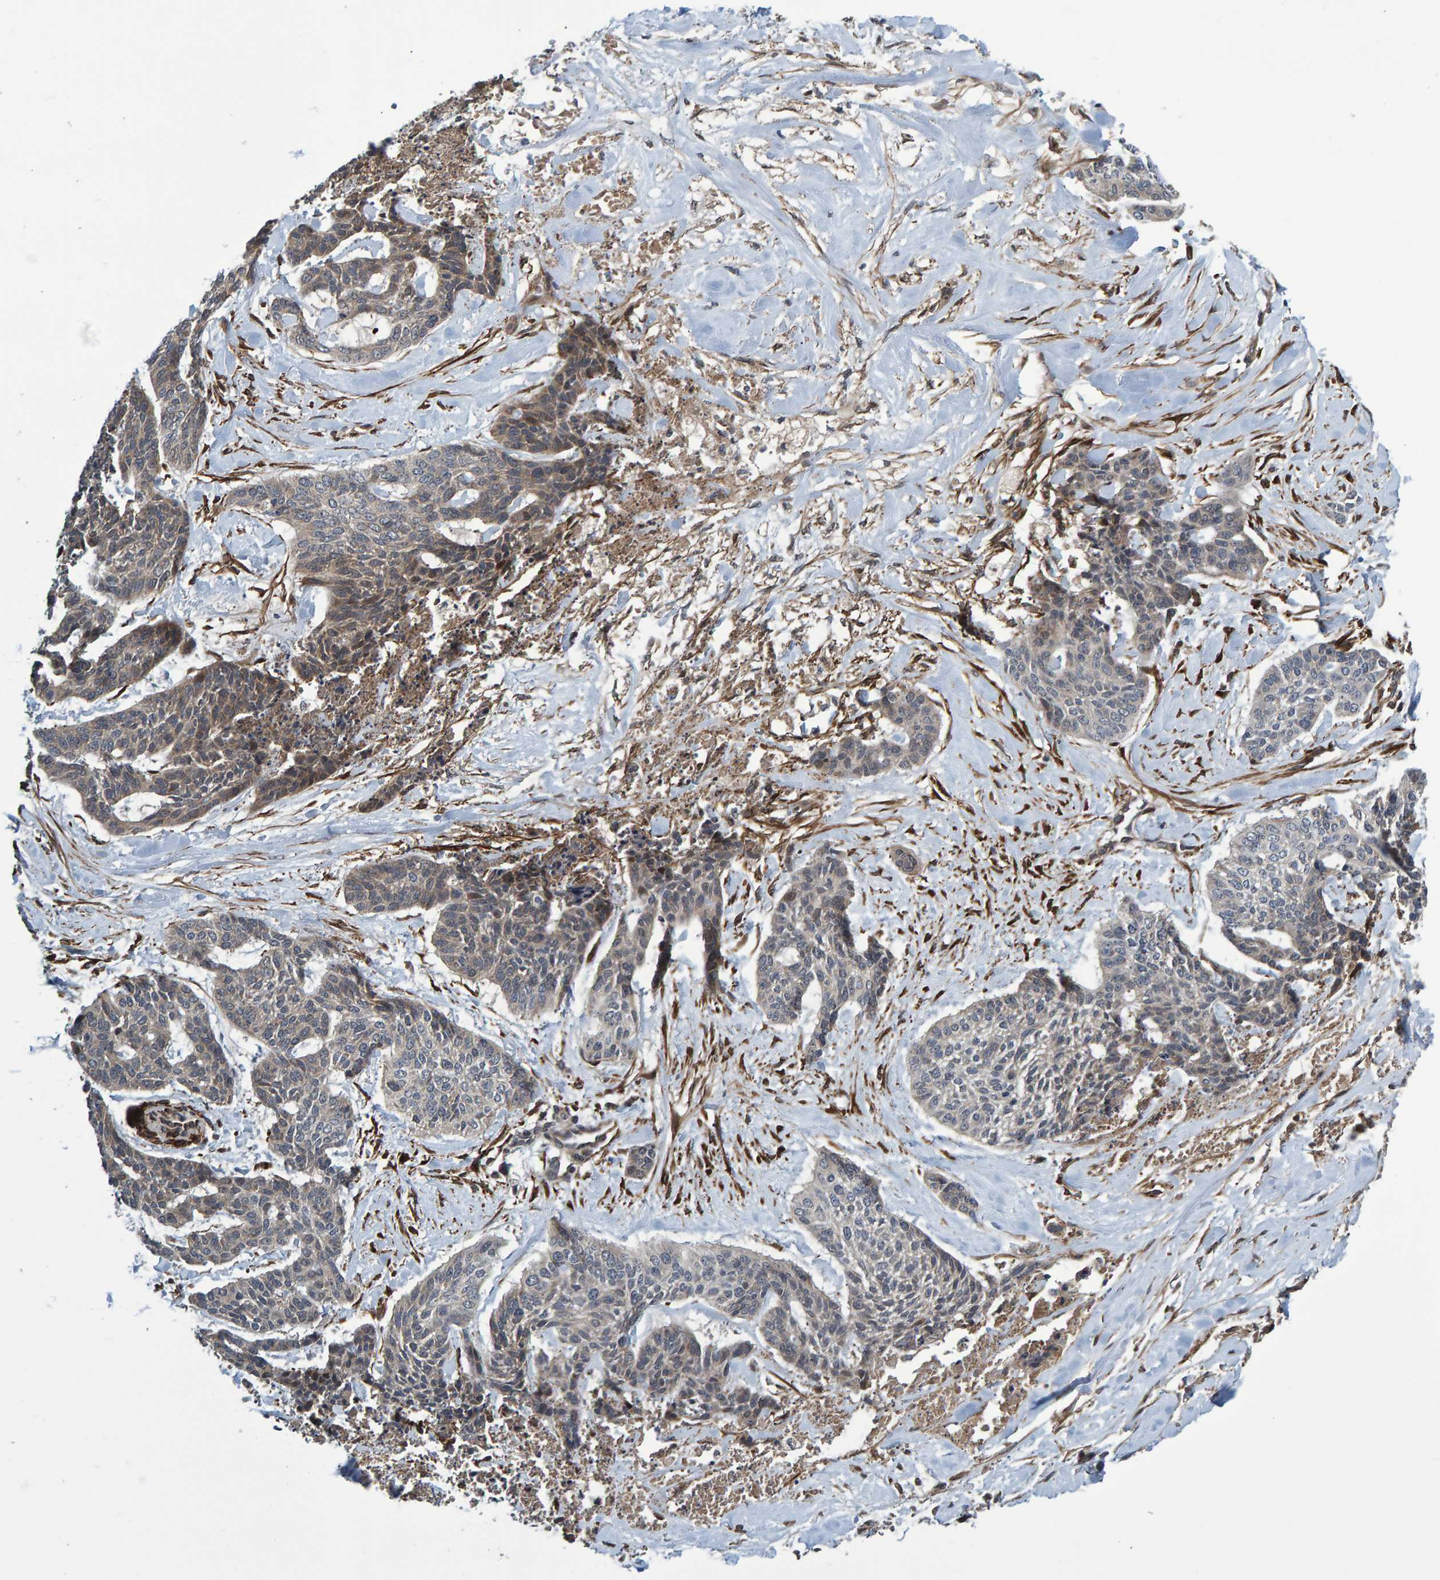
{"staining": {"intensity": "weak", "quantity": "<25%", "location": "cytoplasmic/membranous"}, "tissue": "skin cancer", "cell_type": "Tumor cells", "image_type": "cancer", "snomed": [{"axis": "morphology", "description": "Basal cell carcinoma"}, {"axis": "topography", "description": "Skin"}], "caption": "Human basal cell carcinoma (skin) stained for a protein using IHC reveals no staining in tumor cells.", "gene": "ATP6V1H", "patient": {"sex": "female", "age": 64}}